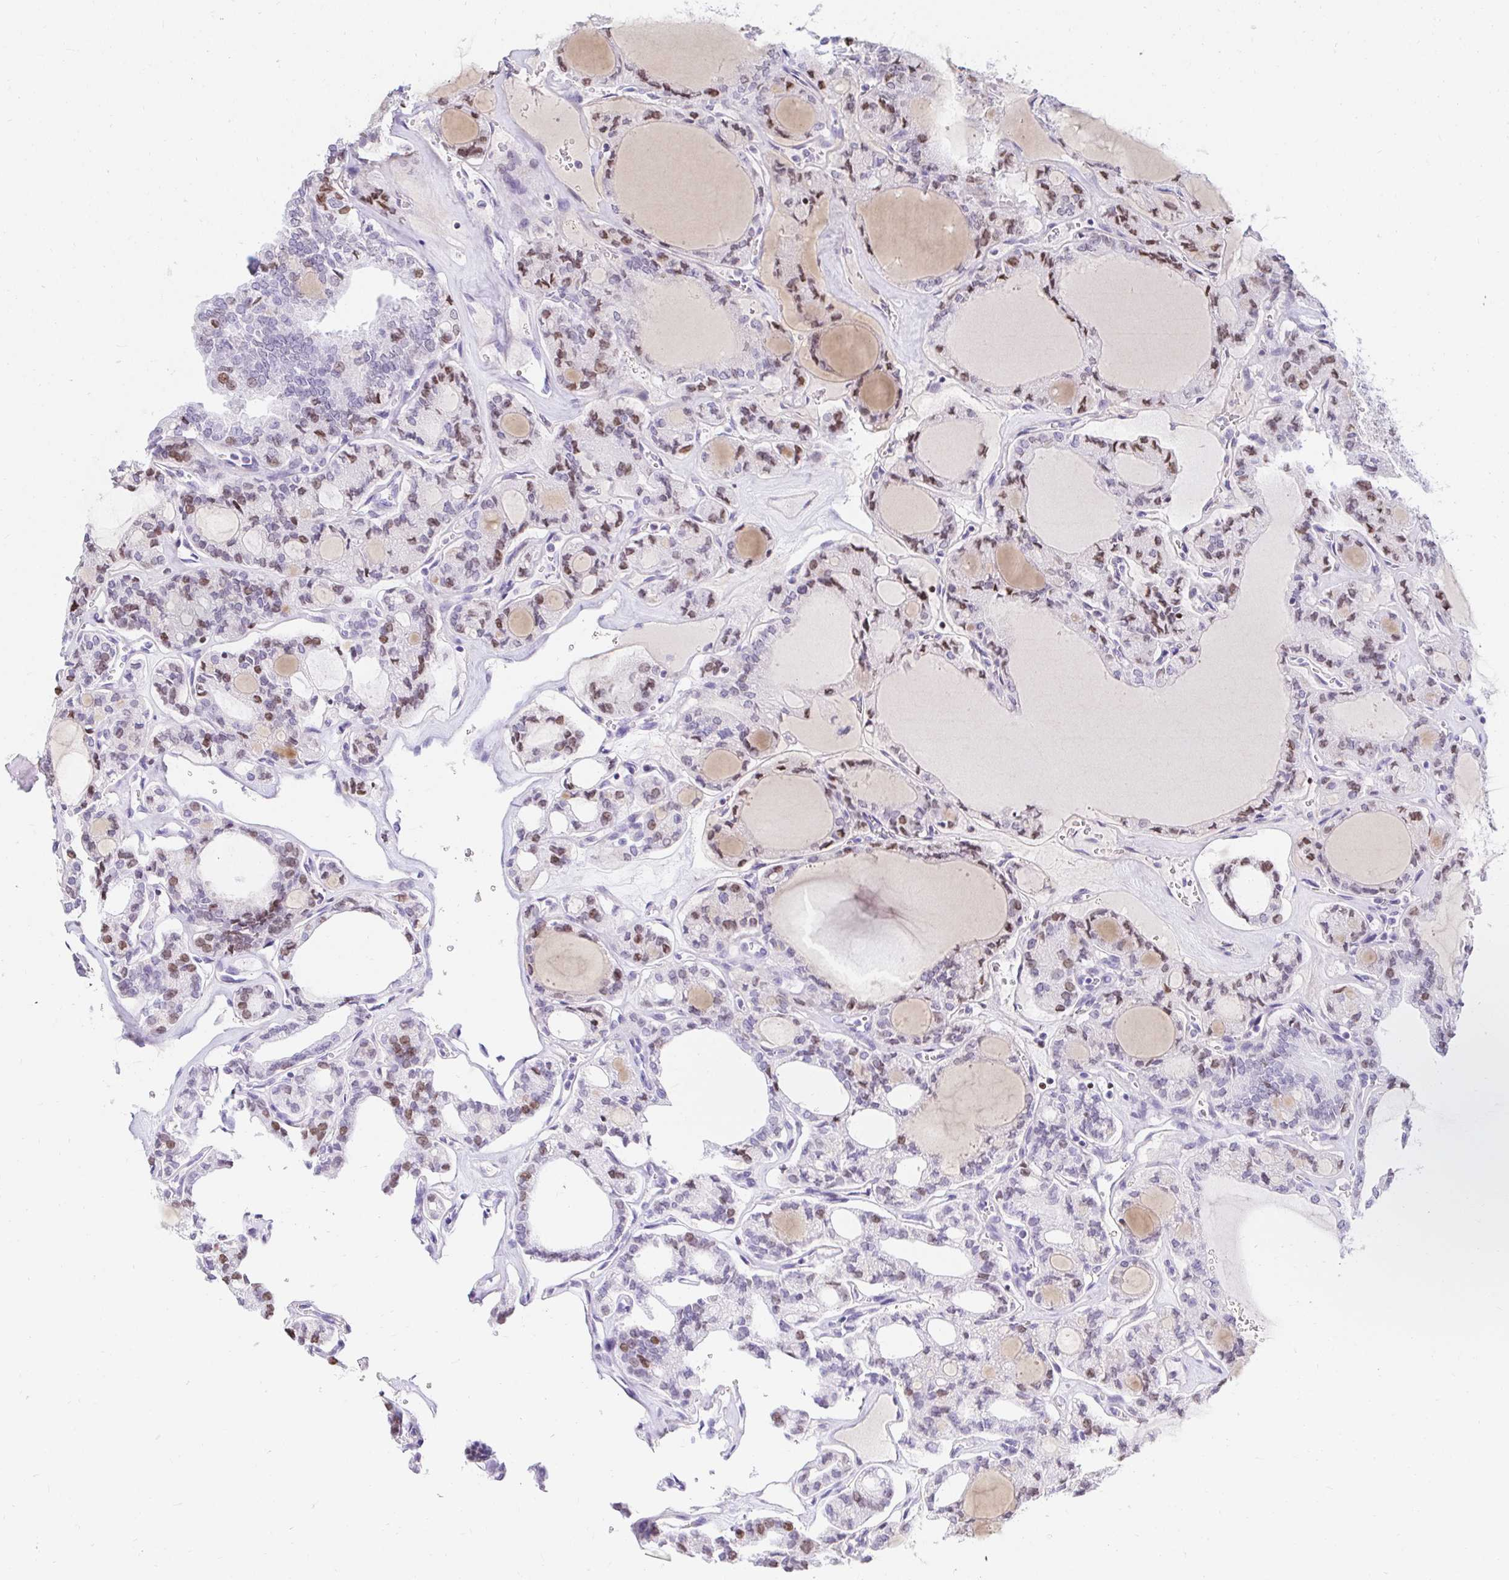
{"staining": {"intensity": "moderate", "quantity": "25%-75%", "location": "nuclear"}, "tissue": "thyroid cancer", "cell_type": "Tumor cells", "image_type": "cancer", "snomed": [{"axis": "morphology", "description": "Papillary adenocarcinoma, NOS"}, {"axis": "topography", "description": "Thyroid gland"}], "caption": "Immunohistochemical staining of human thyroid cancer demonstrates moderate nuclear protein positivity in approximately 25%-75% of tumor cells.", "gene": "CAPSL", "patient": {"sex": "male", "age": 87}}